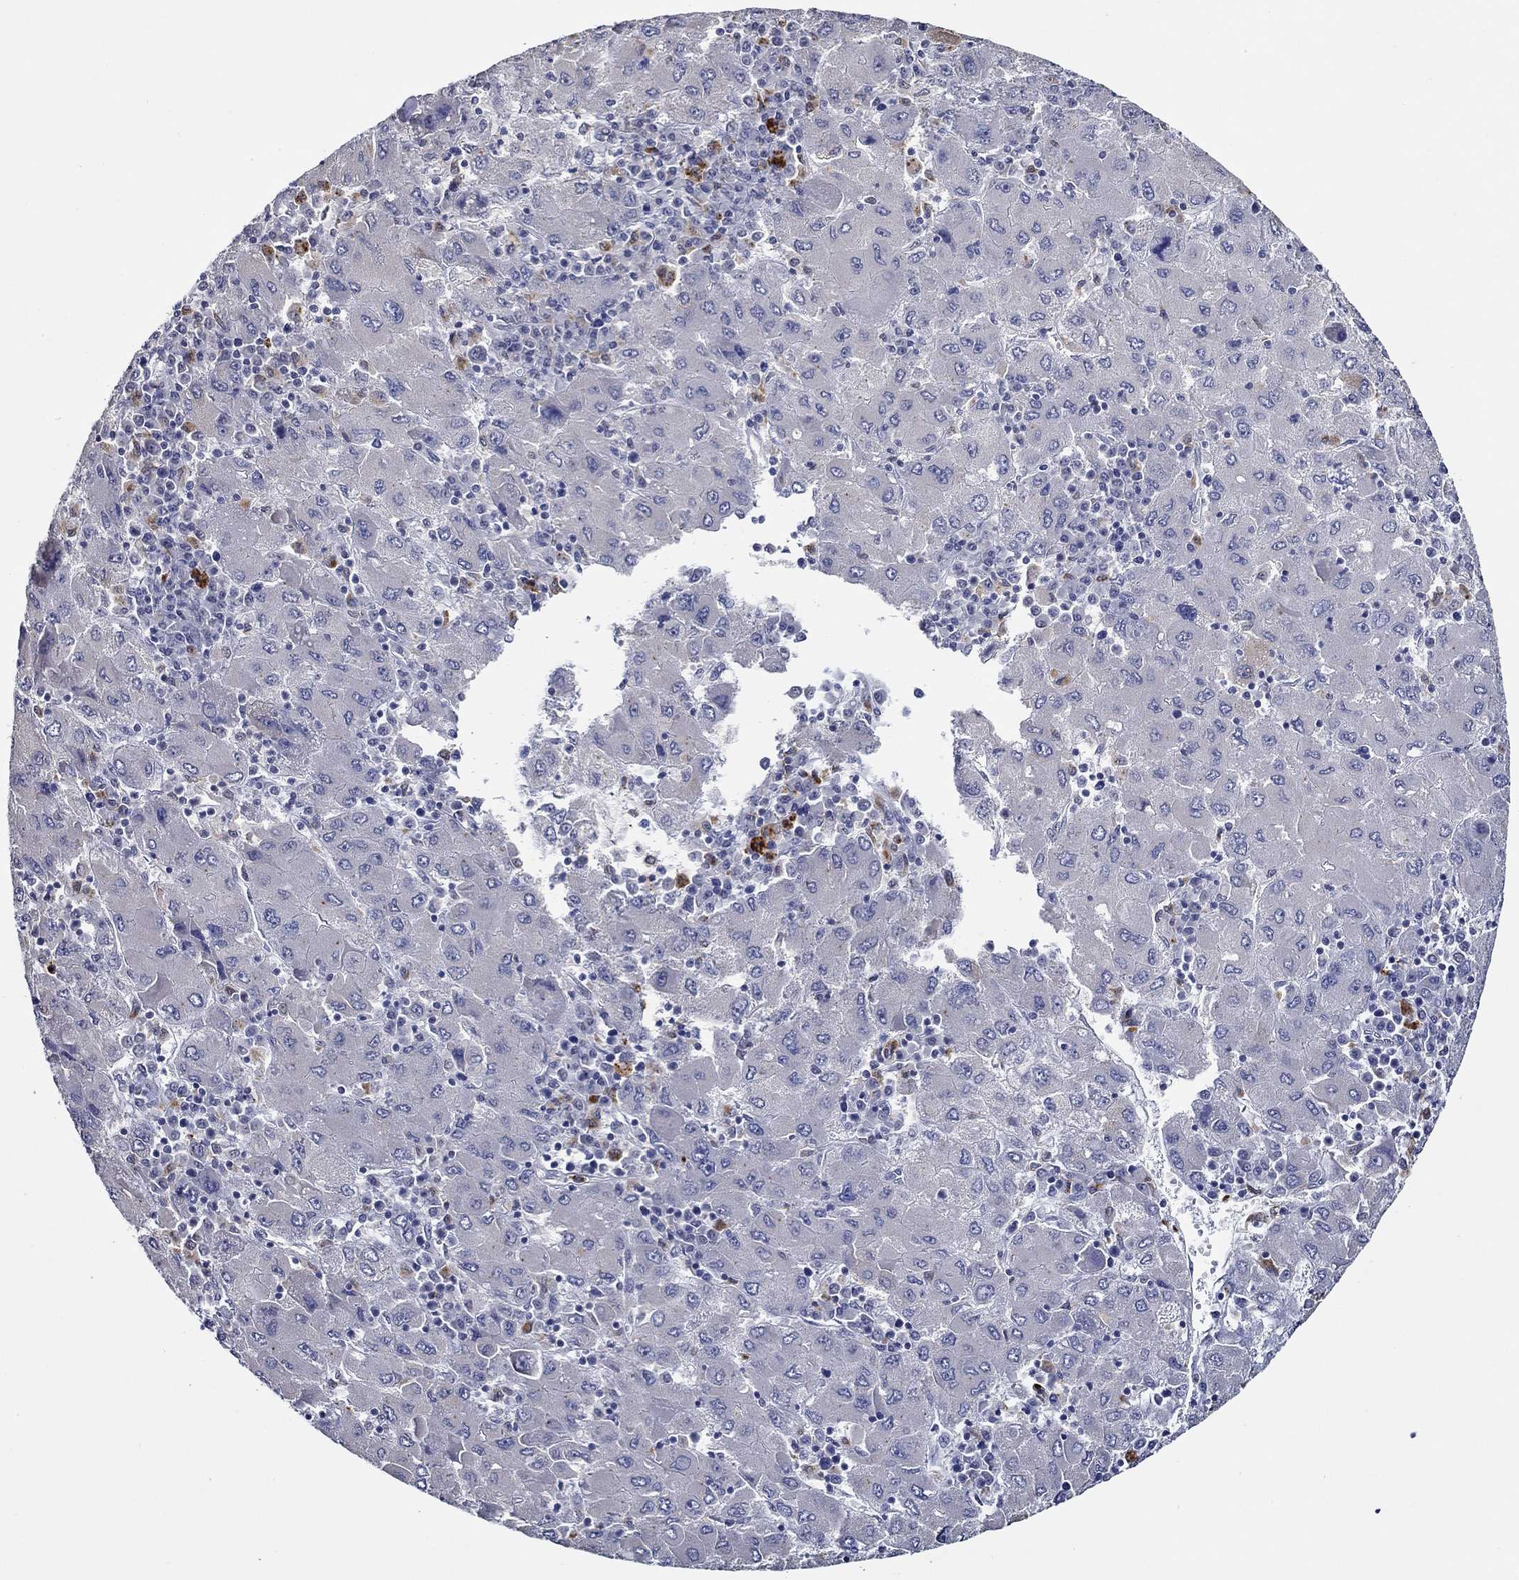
{"staining": {"intensity": "negative", "quantity": "none", "location": "none"}, "tissue": "liver cancer", "cell_type": "Tumor cells", "image_type": "cancer", "snomed": [{"axis": "morphology", "description": "Carcinoma, Hepatocellular, NOS"}, {"axis": "topography", "description": "Liver"}], "caption": "High power microscopy photomicrograph of an immunohistochemistry (IHC) histopathology image of liver hepatocellular carcinoma, revealing no significant staining in tumor cells.", "gene": "GATA2", "patient": {"sex": "male", "age": 75}}